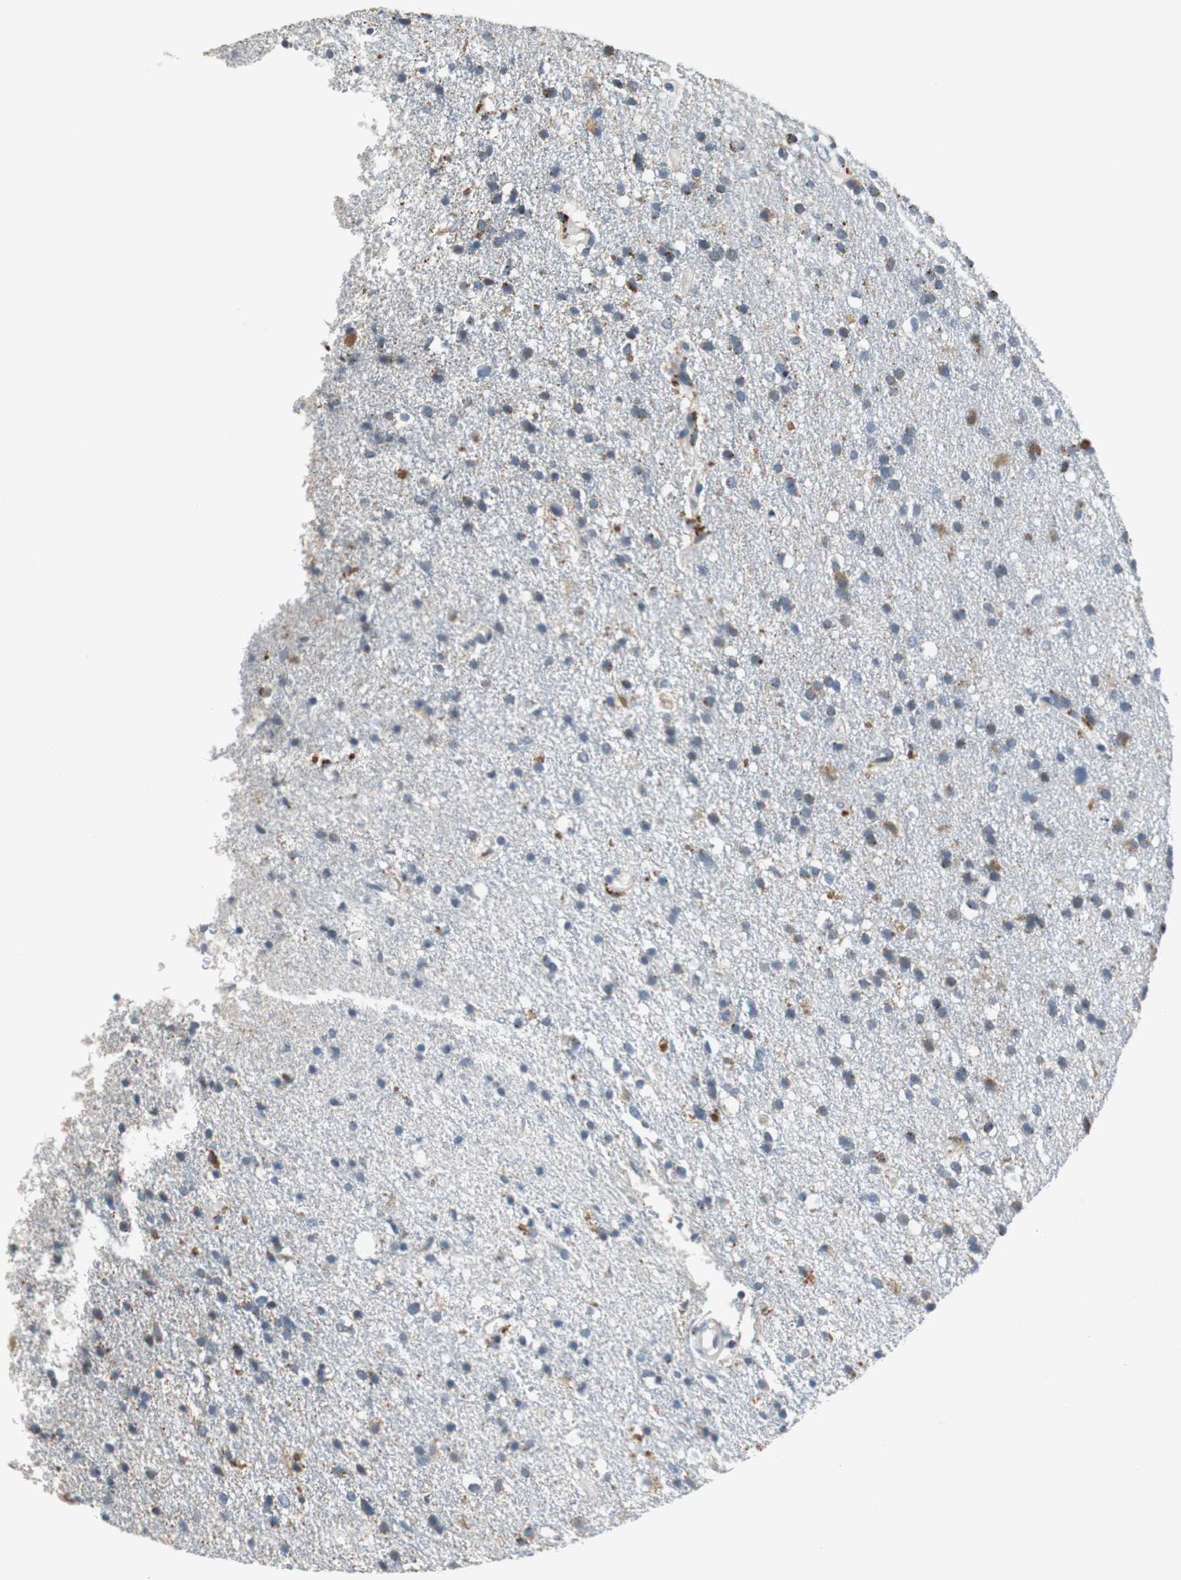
{"staining": {"intensity": "moderate", "quantity": "25%-75%", "location": "cytoplasmic/membranous"}, "tissue": "glioma", "cell_type": "Tumor cells", "image_type": "cancer", "snomed": [{"axis": "morphology", "description": "Glioma, malignant, High grade"}, {"axis": "topography", "description": "Brain"}], "caption": "This micrograph demonstrates glioma stained with immunohistochemistry (IHC) to label a protein in brown. The cytoplasmic/membranous of tumor cells show moderate positivity for the protein. Nuclei are counter-stained blue.", "gene": "NLGN1", "patient": {"sex": "male", "age": 33}}